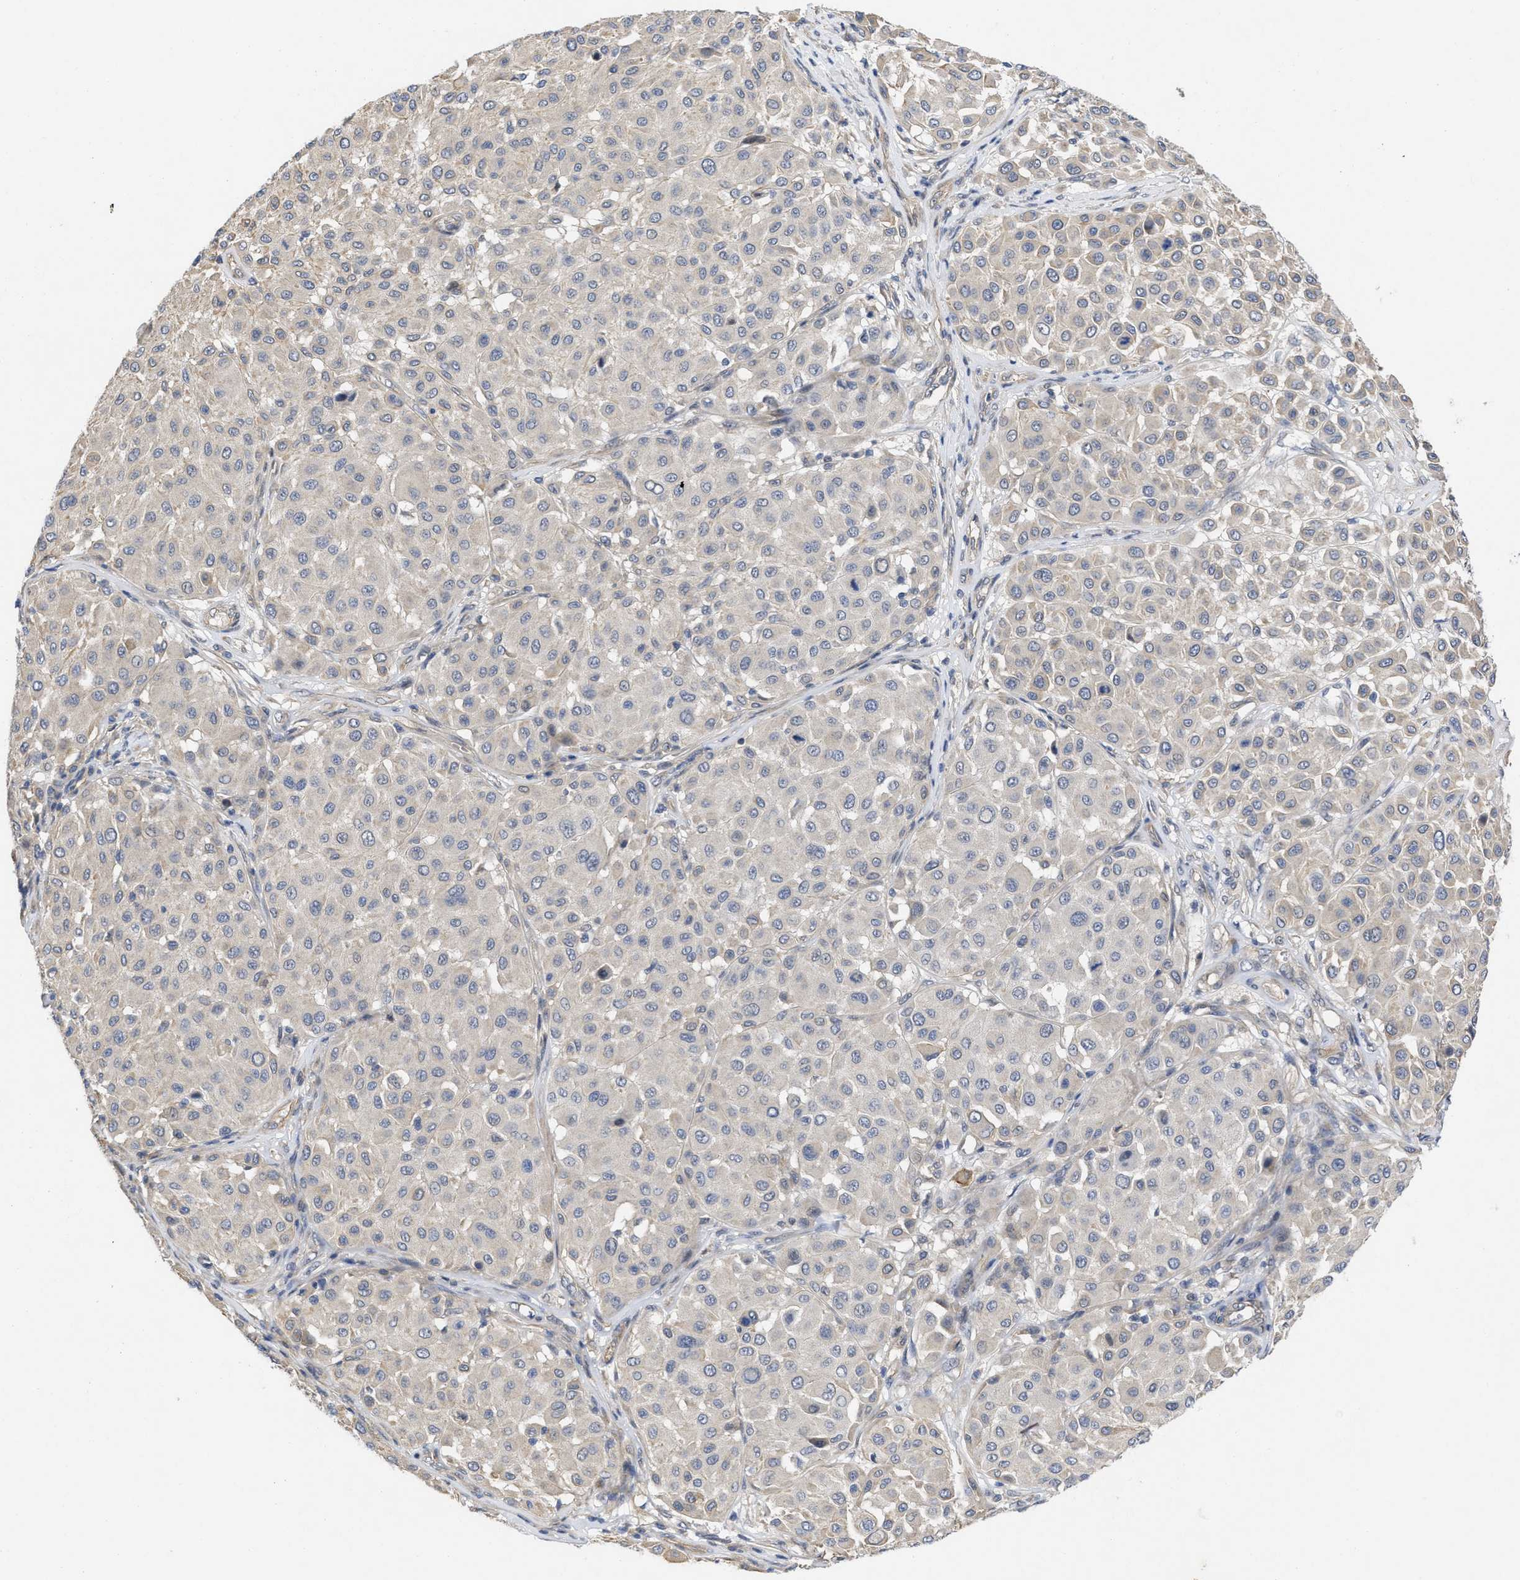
{"staining": {"intensity": "negative", "quantity": "none", "location": "none"}, "tissue": "melanoma", "cell_type": "Tumor cells", "image_type": "cancer", "snomed": [{"axis": "morphology", "description": "Malignant melanoma, Metastatic site"}, {"axis": "topography", "description": "Soft tissue"}], "caption": "Tumor cells show no significant expression in malignant melanoma (metastatic site).", "gene": "ARHGEF26", "patient": {"sex": "male", "age": 41}}